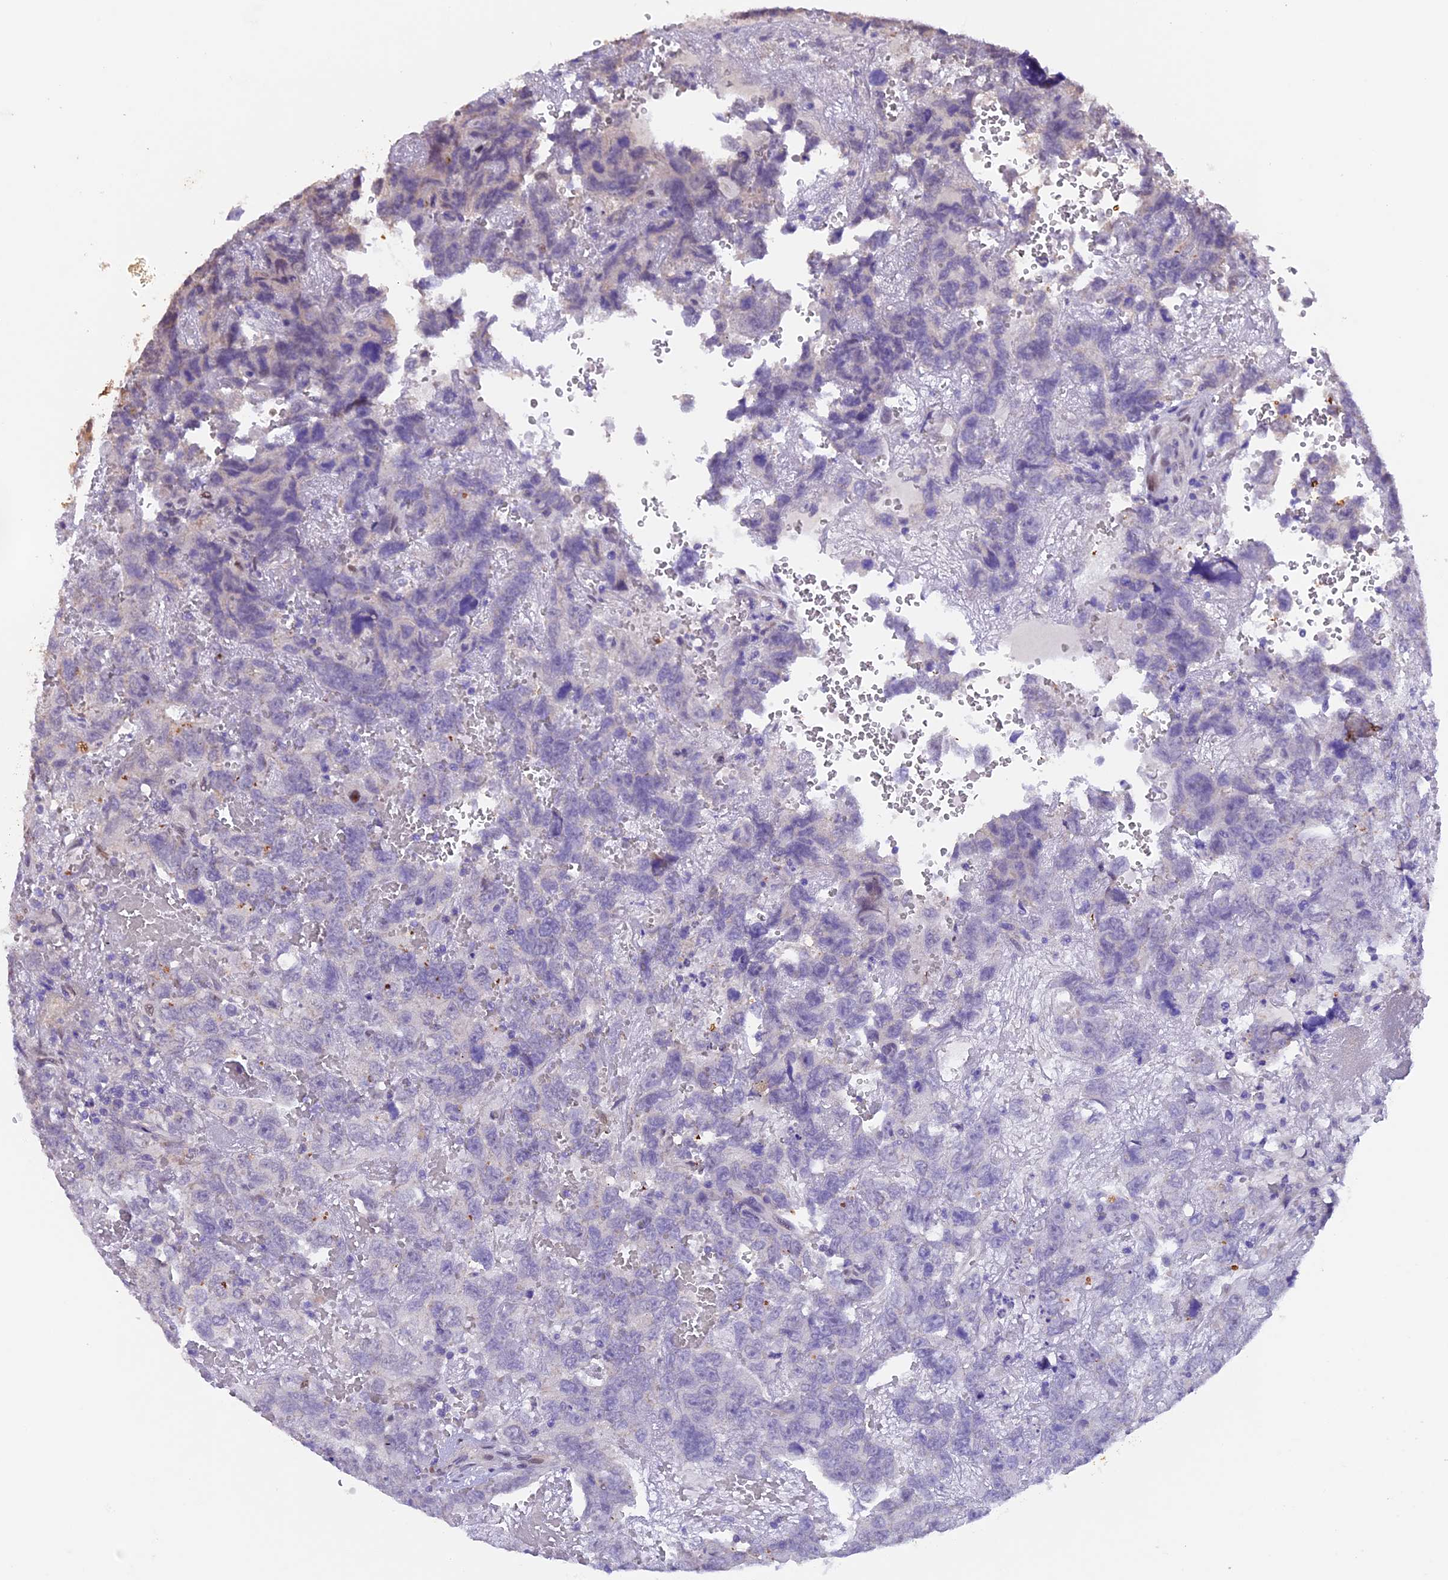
{"staining": {"intensity": "negative", "quantity": "none", "location": "none"}, "tissue": "testis cancer", "cell_type": "Tumor cells", "image_type": "cancer", "snomed": [{"axis": "morphology", "description": "Carcinoma, Embryonal, NOS"}, {"axis": "topography", "description": "Testis"}], "caption": "This is an immunohistochemistry (IHC) micrograph of human testis cancer (embryonal carcinoma). There is no positivity in tumor cells.", "gene": "NCK2", "patient": {"sex": "male", "age": 45}}